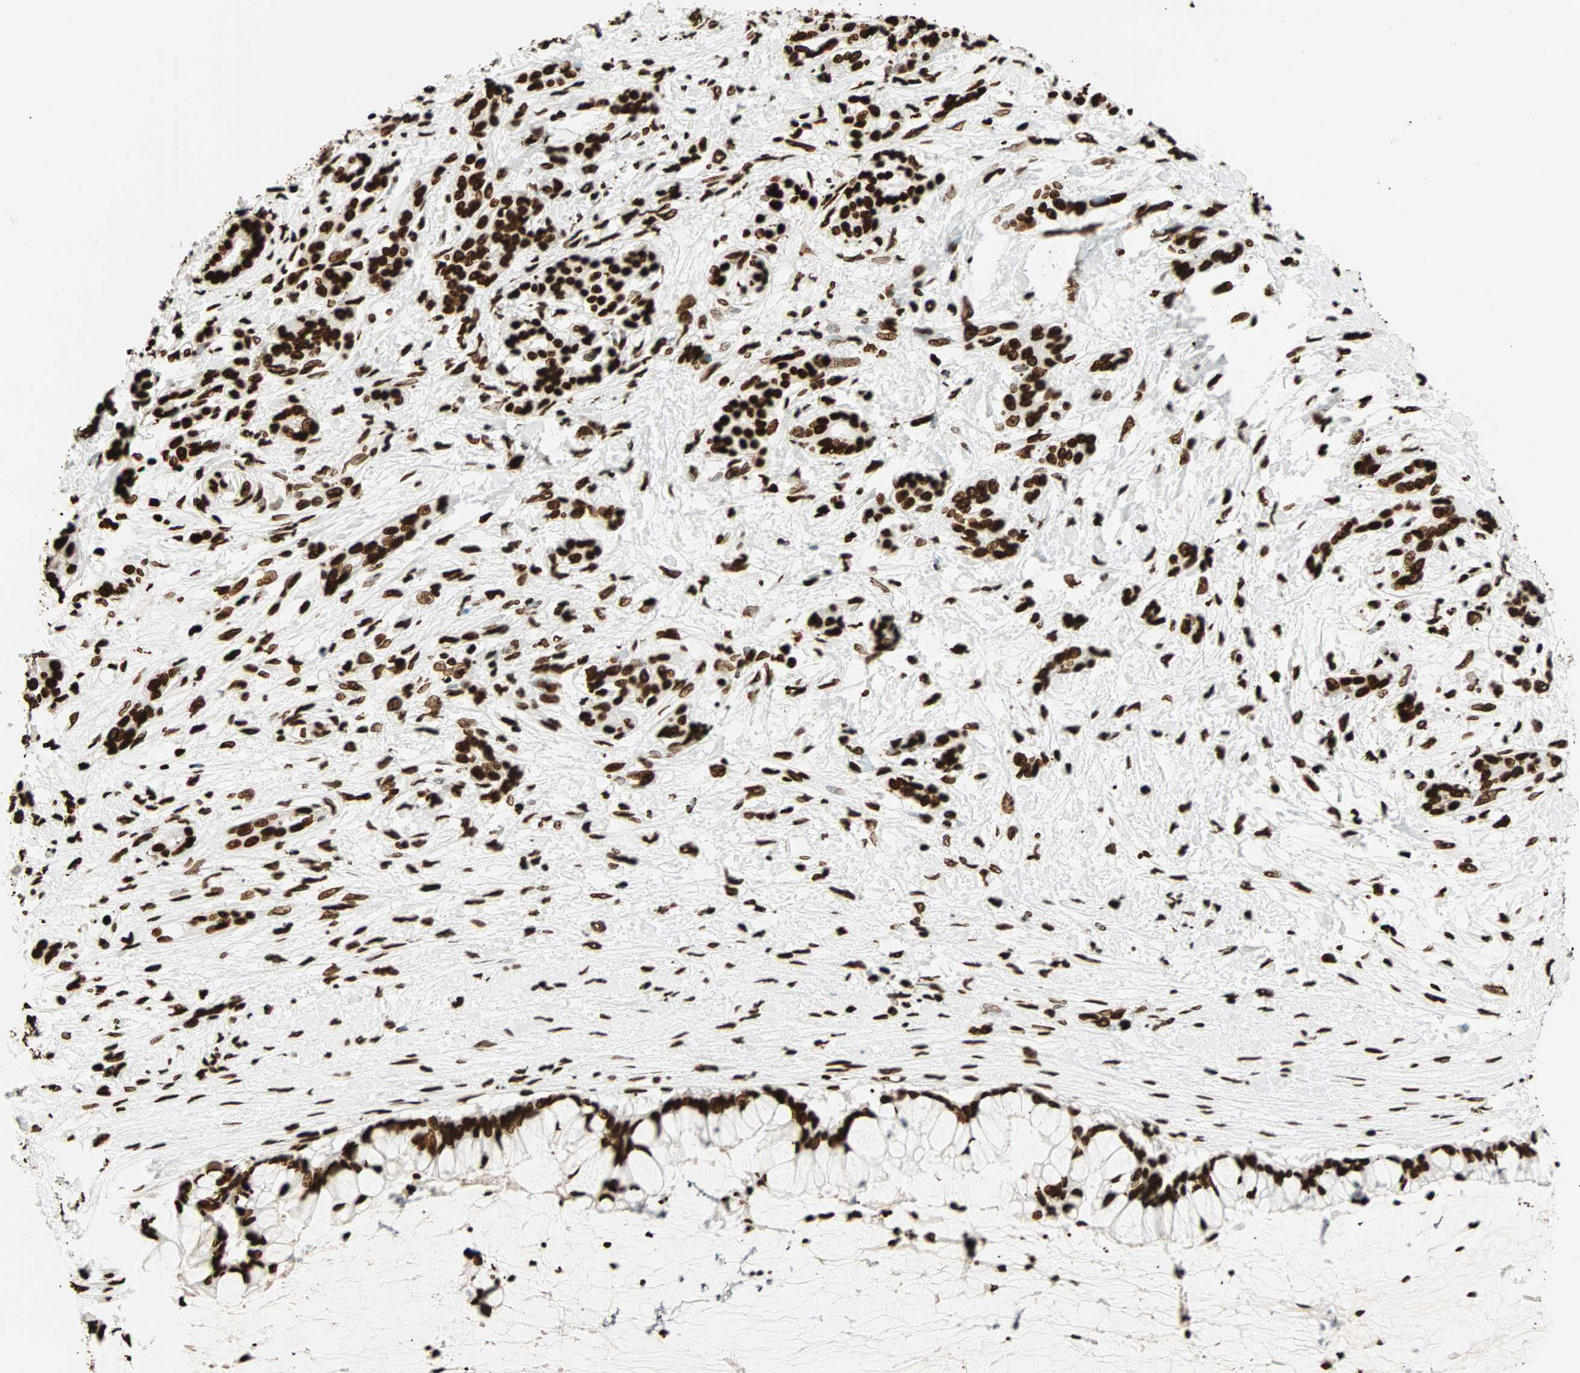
{"staining": {"intensity": "strong", "quantity": ">75%", "location": "nuclear"}, "tissue": "pancreatic cancer", "cell_type": "Tumor cells", "image_type": "cancer", "snomed": [{"axis": "morphology", "description": "Adenocarcinoma, NOS"}, {"axis": "topography", "description": "Pancreas"}], "caption": "Pancreatic adenocarcinoma was stained to show a protein in brown. There is high levels of strong nuclear positivity in approximately >75% of tumor cells.", "gene": "GLI2", "patient": {"sex": "male", "age": 41}}